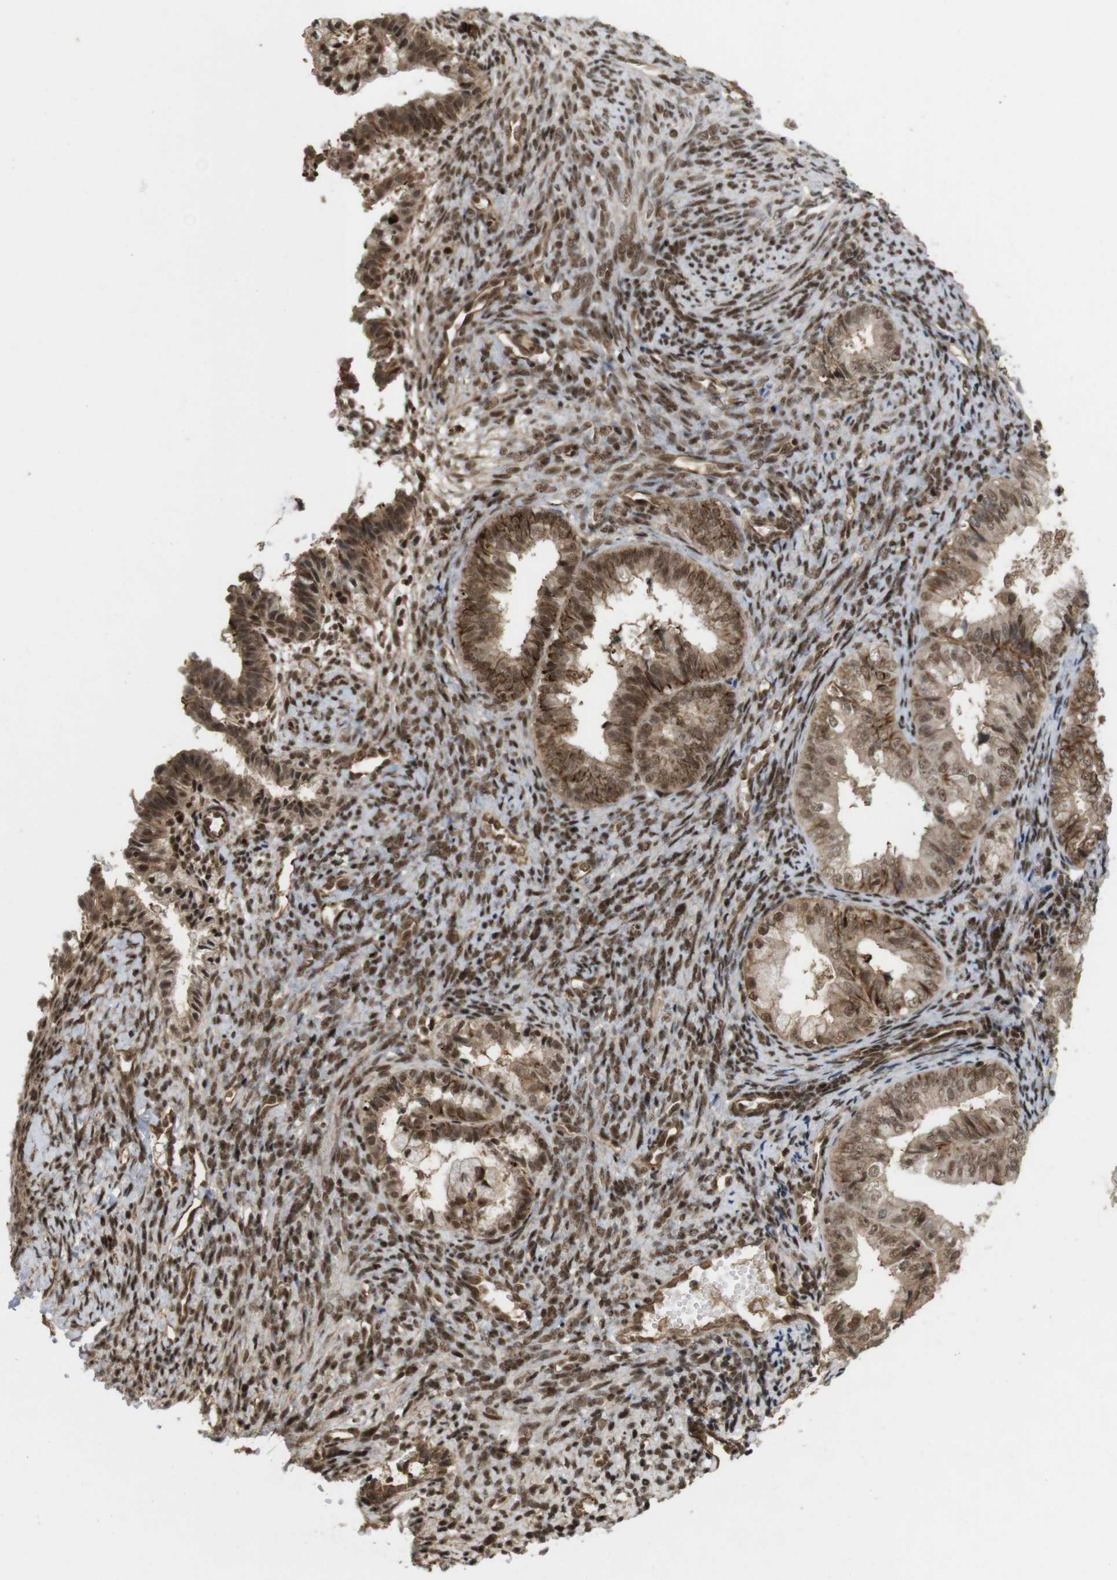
{"staining": {"intensity": "moderate", "quantity": ">75%", "location": "cytoplasmic/membranous,nuclear"}, "tissue": "endometrial cancer", "cell_type": "Tumor cells", "image_type": "cancer", "snomed": [{"axis": "morphology", "description": "Adenocarcinoma, NOS"}, {"axis": "topography", "description": "Endometrium"}], "caption": "Endometrial adenocarcinoma stained with a protein marker reveals moderate staining in tumor cells.", "gene": "SP2", "patient": {"sex": "female", "age": 63}}